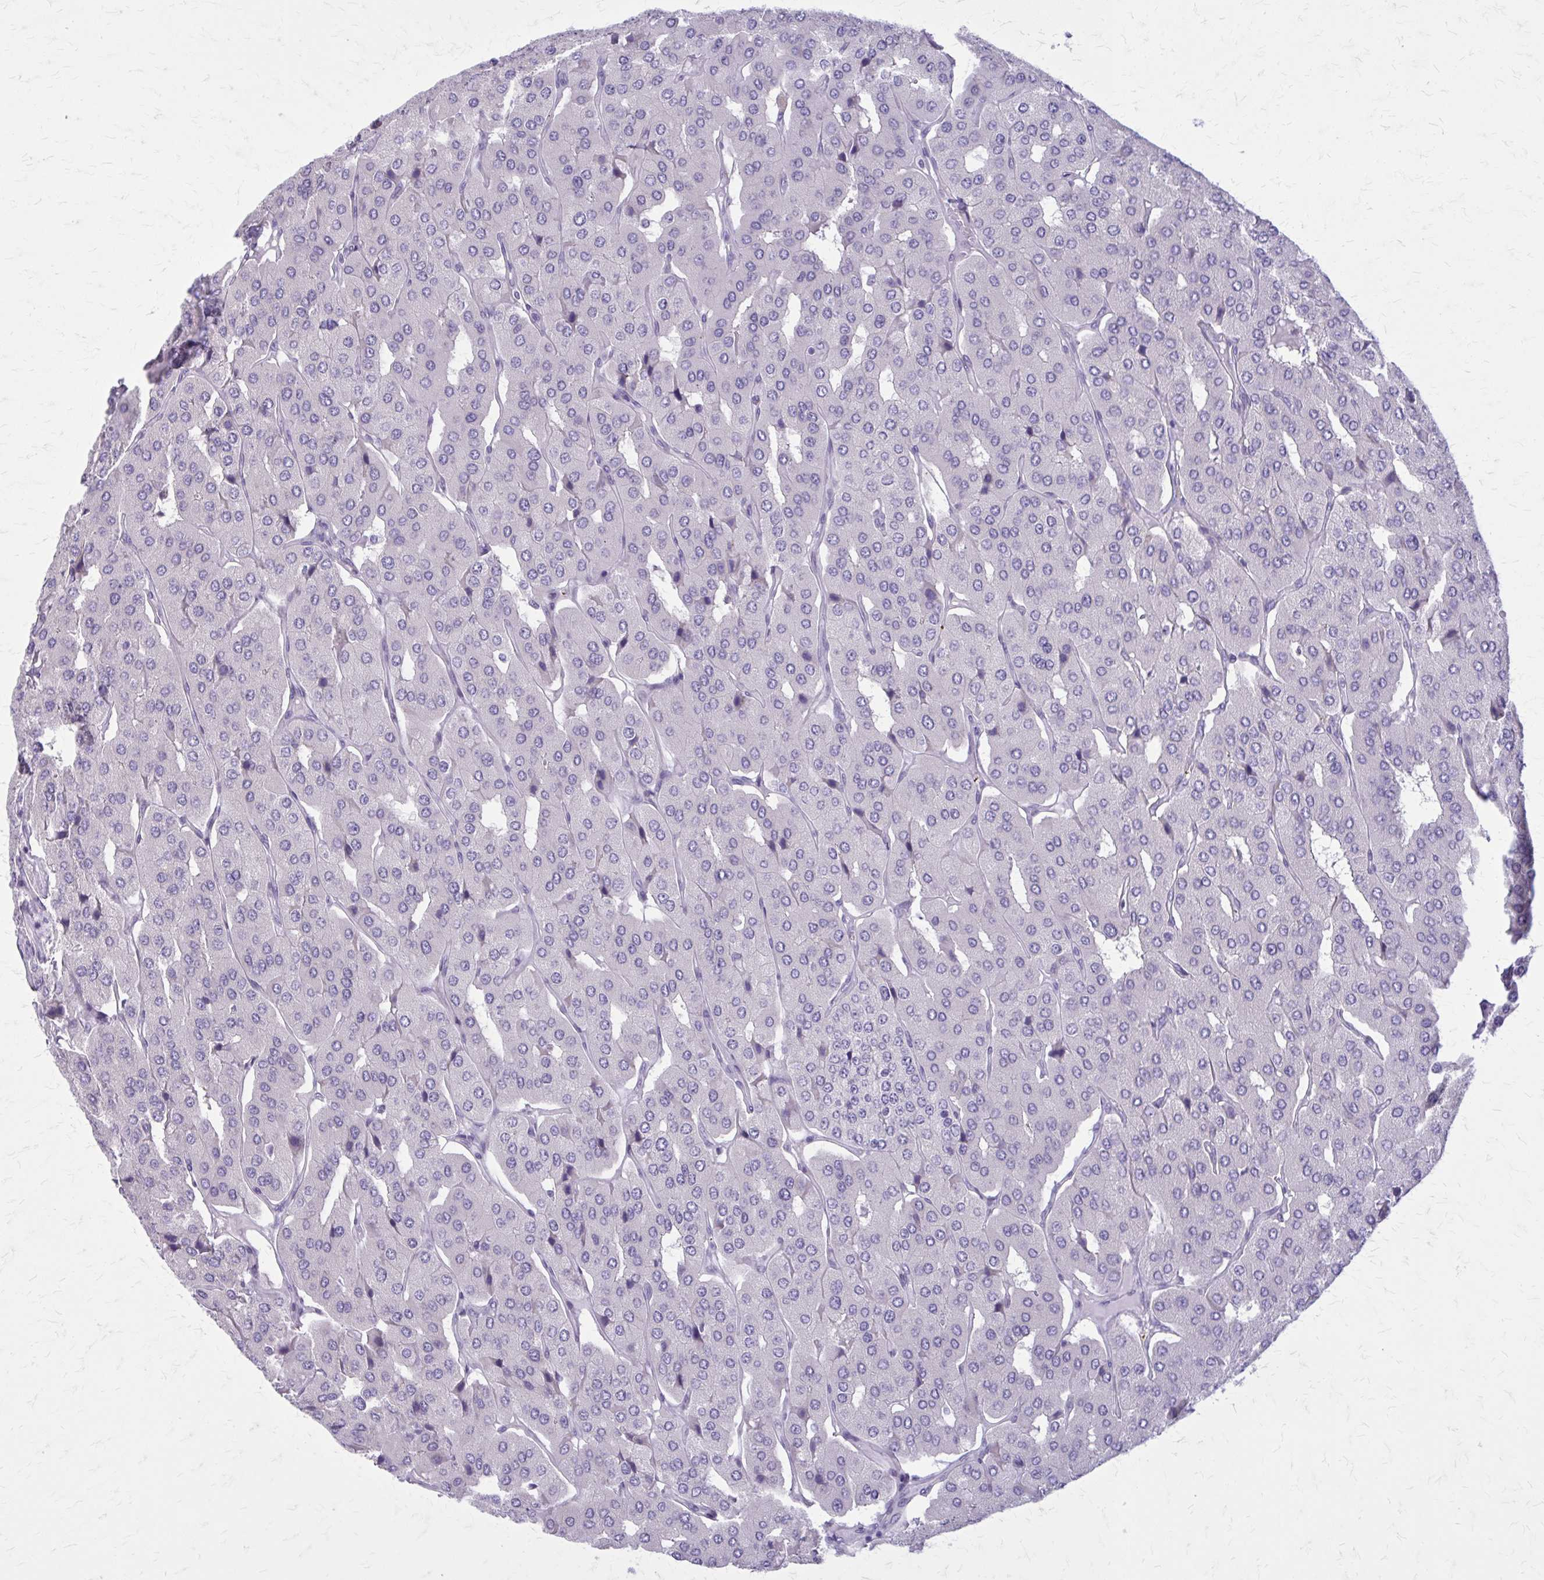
{"staining": {"intensity": "negative", "quantity": "none", "location": "none"}, "tissue": "parathyroid gland", "cell_type": "Glandular cells", "image_type": "normal", "snomed": [{"axis": "morphology", "description": "Normal tissue, NOS"}, {"axis": "morphology", "description": "Adenoma, NOS"}, {"axis": "topography", "description": "Parathyroid gland"}], "caption": "Immunohistochemistry (IHC) of unremarkable human parathyroid gland displays no staining in glandular cells. The staining was performed using DAB to visualize the protein expression in brown, while the nuclei were stained in blue with hematoxylin (Magnification: 20x).", "gene": "PITPNM1", "patient": {"sex": "female", "age": 86}}